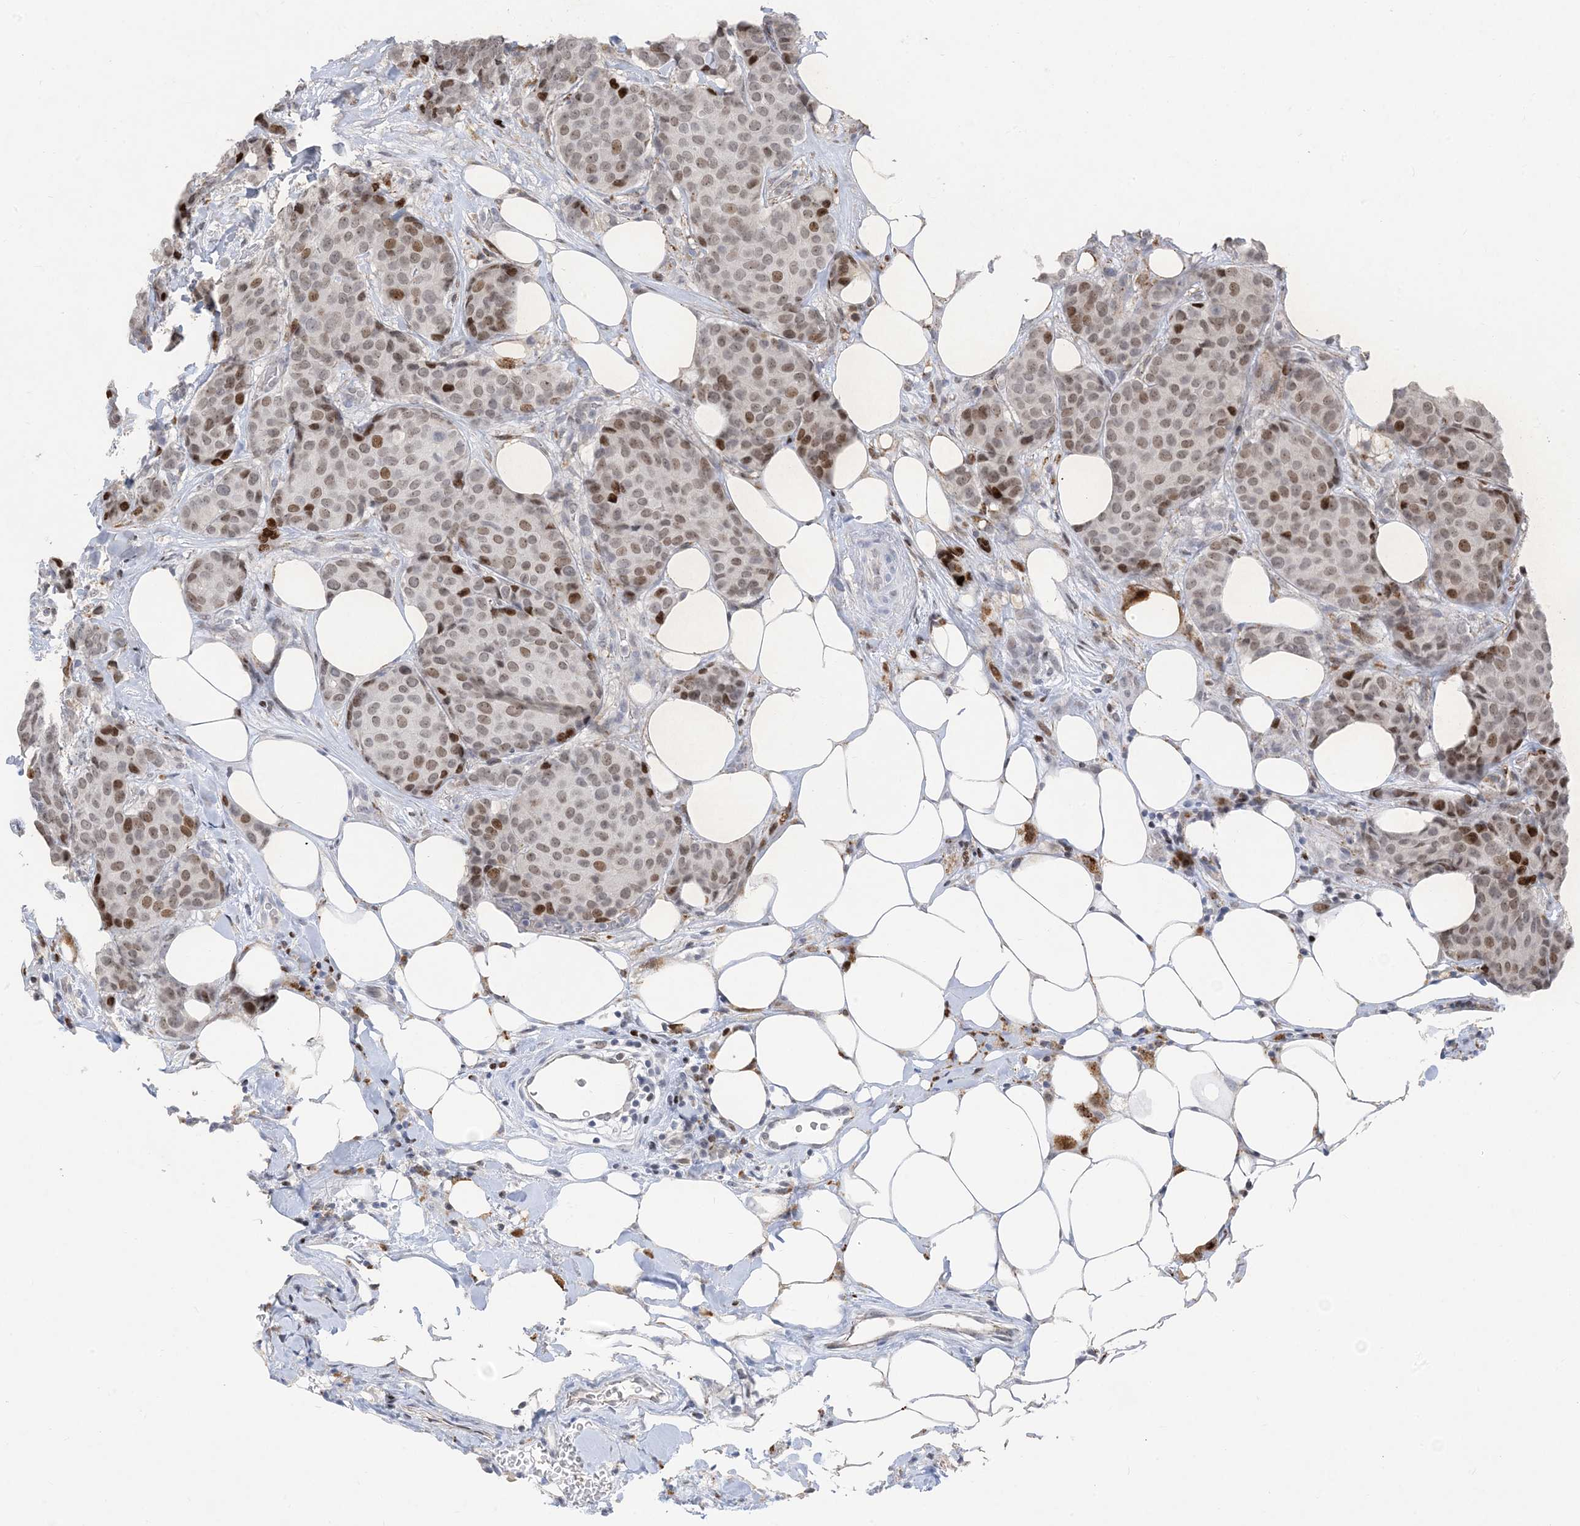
{"staining": {"intensity": "moderate", "quantity": ">75%", "location": "nuclear"}, "tissue": "breast cancer", "cell_type": "Tumor cells", "image_type": "cancer", "snomed": [{"axis": "morphology", "description": "Duct carcinoma"}, {"axis": "topography", "description": "Breast"}], "caption": "DAB immunohistochemical staining of intraductal carcinoma (breast) demonstrates moderate nuclear protein expression in approximately >75% of tumor cells.", "gene": "SLC25A53", "patient": {"sex": "female", "age": 75}}